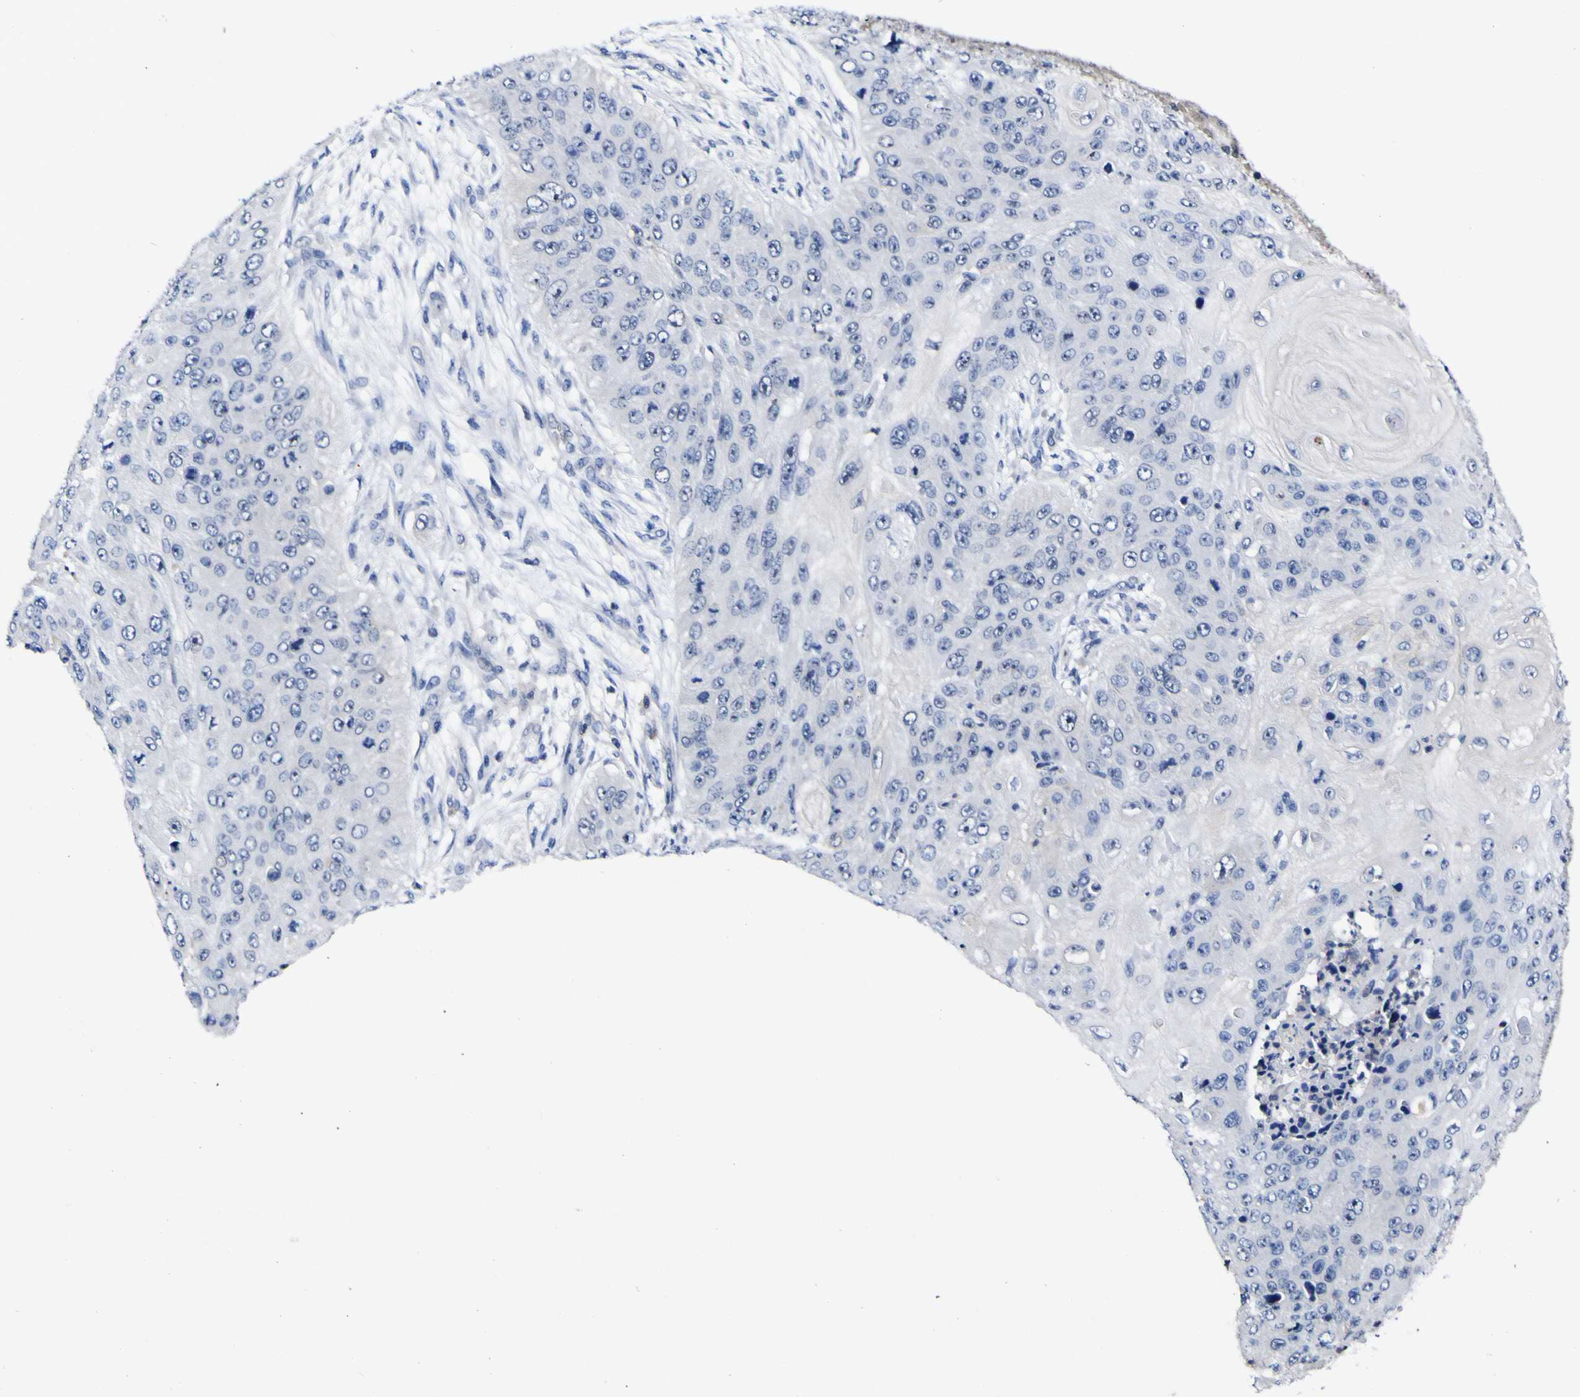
{"staining": {"intensity": "negative", "quantity": "none", "location": "none"}, "tissue": "skin cancer", "cell_type": "Tumor cells", "image_type": "cancer", "snomed": [{"axis": "morphology", "description": "Squamous cell carcinoma, NOS"}, {"axis": "topography", "description": "Skin"}], "caption": "High power microscopy image of an immunohistochemistry (IHC) histopathology image of skin cancer, revealing no significant staining in tumor cells. Brightfield microscopy of immunohistochemistry (IHC) stained with DAB (3,3'-diaminobenzidine) (brown) and hematoxylin (blue), captured at high magnification.", "gene": "CASP6", "patient": {"sex": "female", "age": 80}}